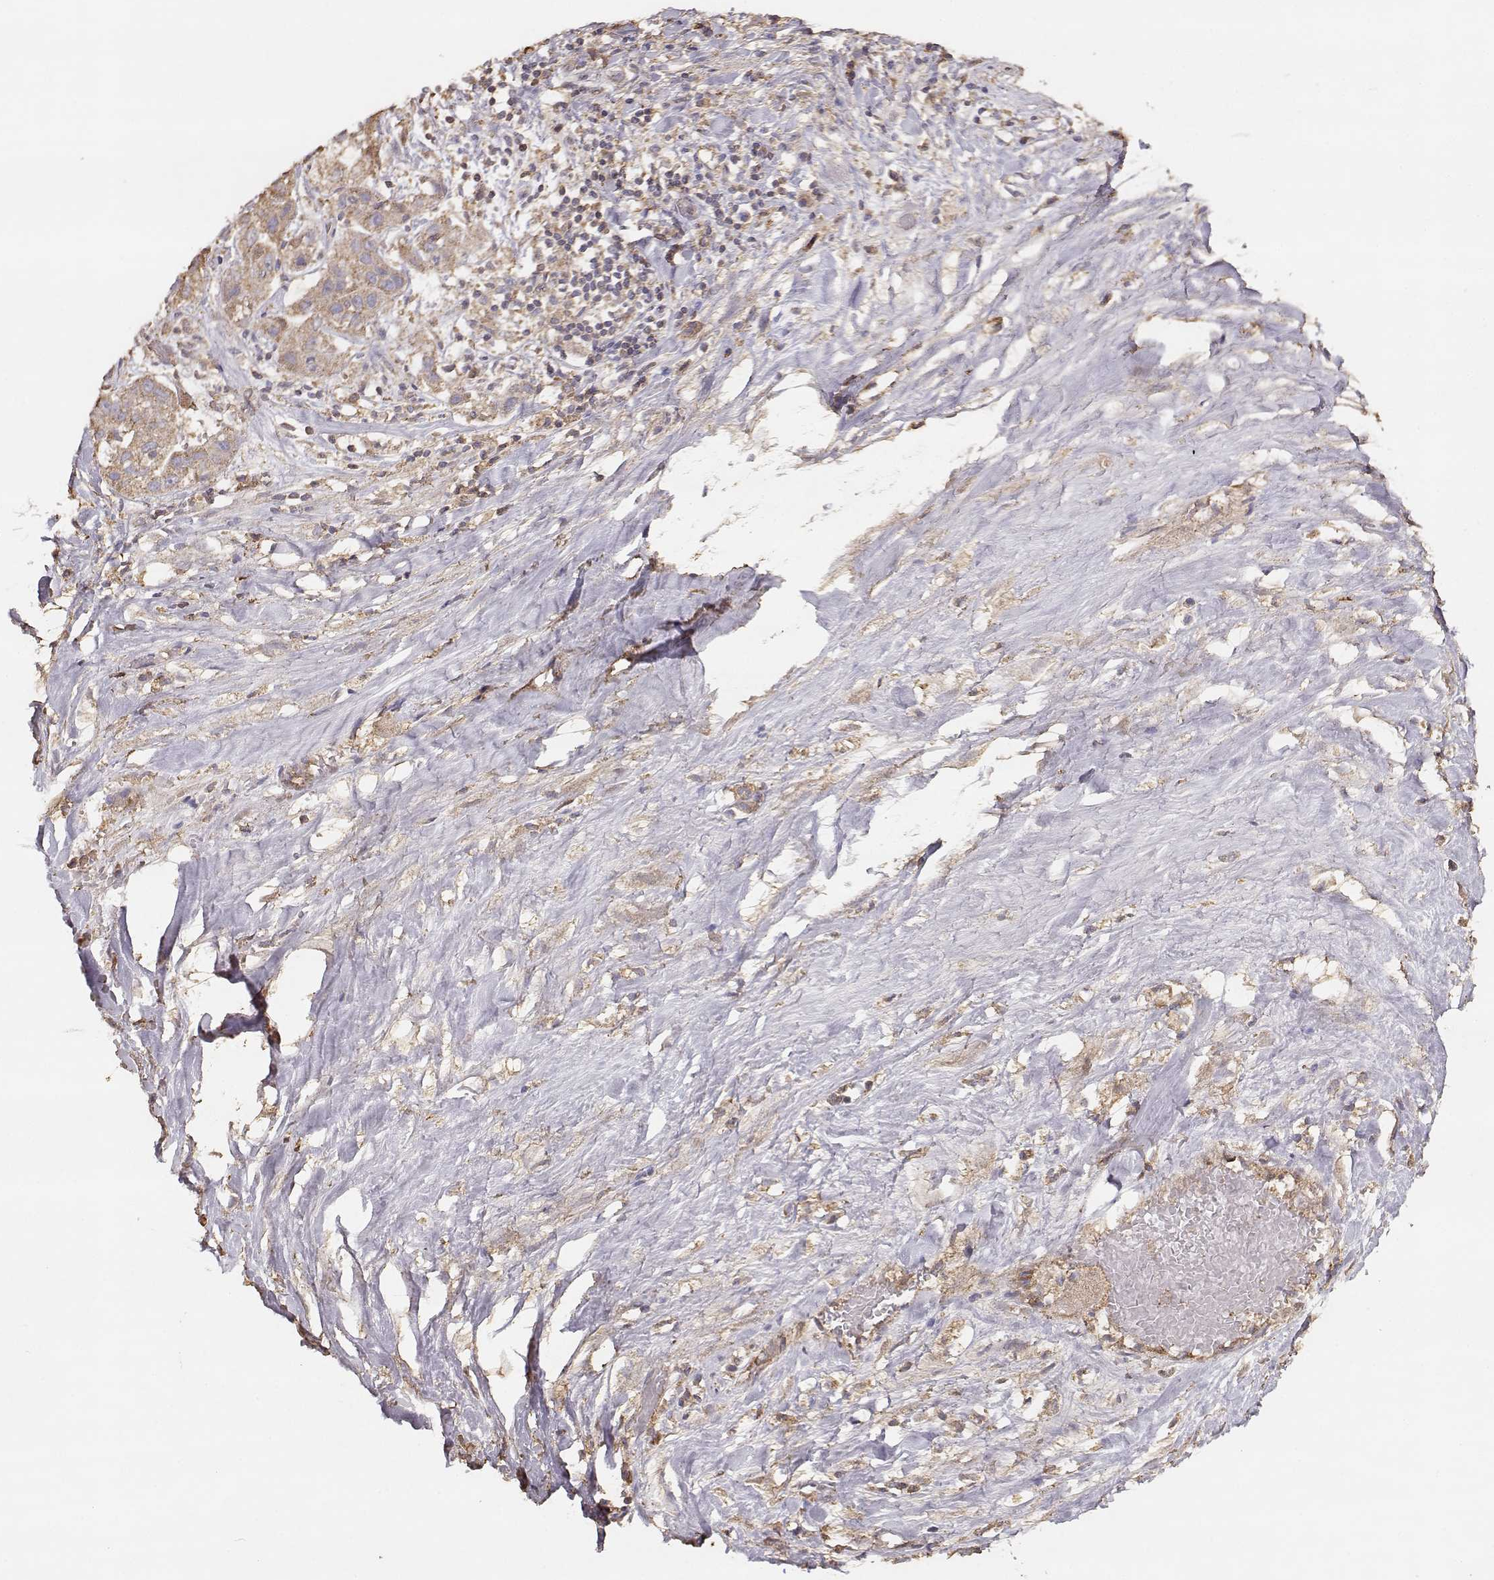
{"staining": {"intensity": "moderate", "quantity": ">75%", "location": "cytoplasmic/membranous"}, "tissue": "liver cancer", "cell_type": "Tumor cells", "image_type": "cancer", "snomed": [{"axis": "morphology", "description": "Cholangiocarcinoma"}, {"axis": "topography", "description": "Liver"}], "caption": "High-power microscopy captured an IHC histopathology image of liver cancer (cholangiocarcinoma), revealing moderate cytoplasmic/membranous expression in approximately >75% of tumor cells.", "gene": "TARS3", "patient": {"sex": "female", "age": 52}}